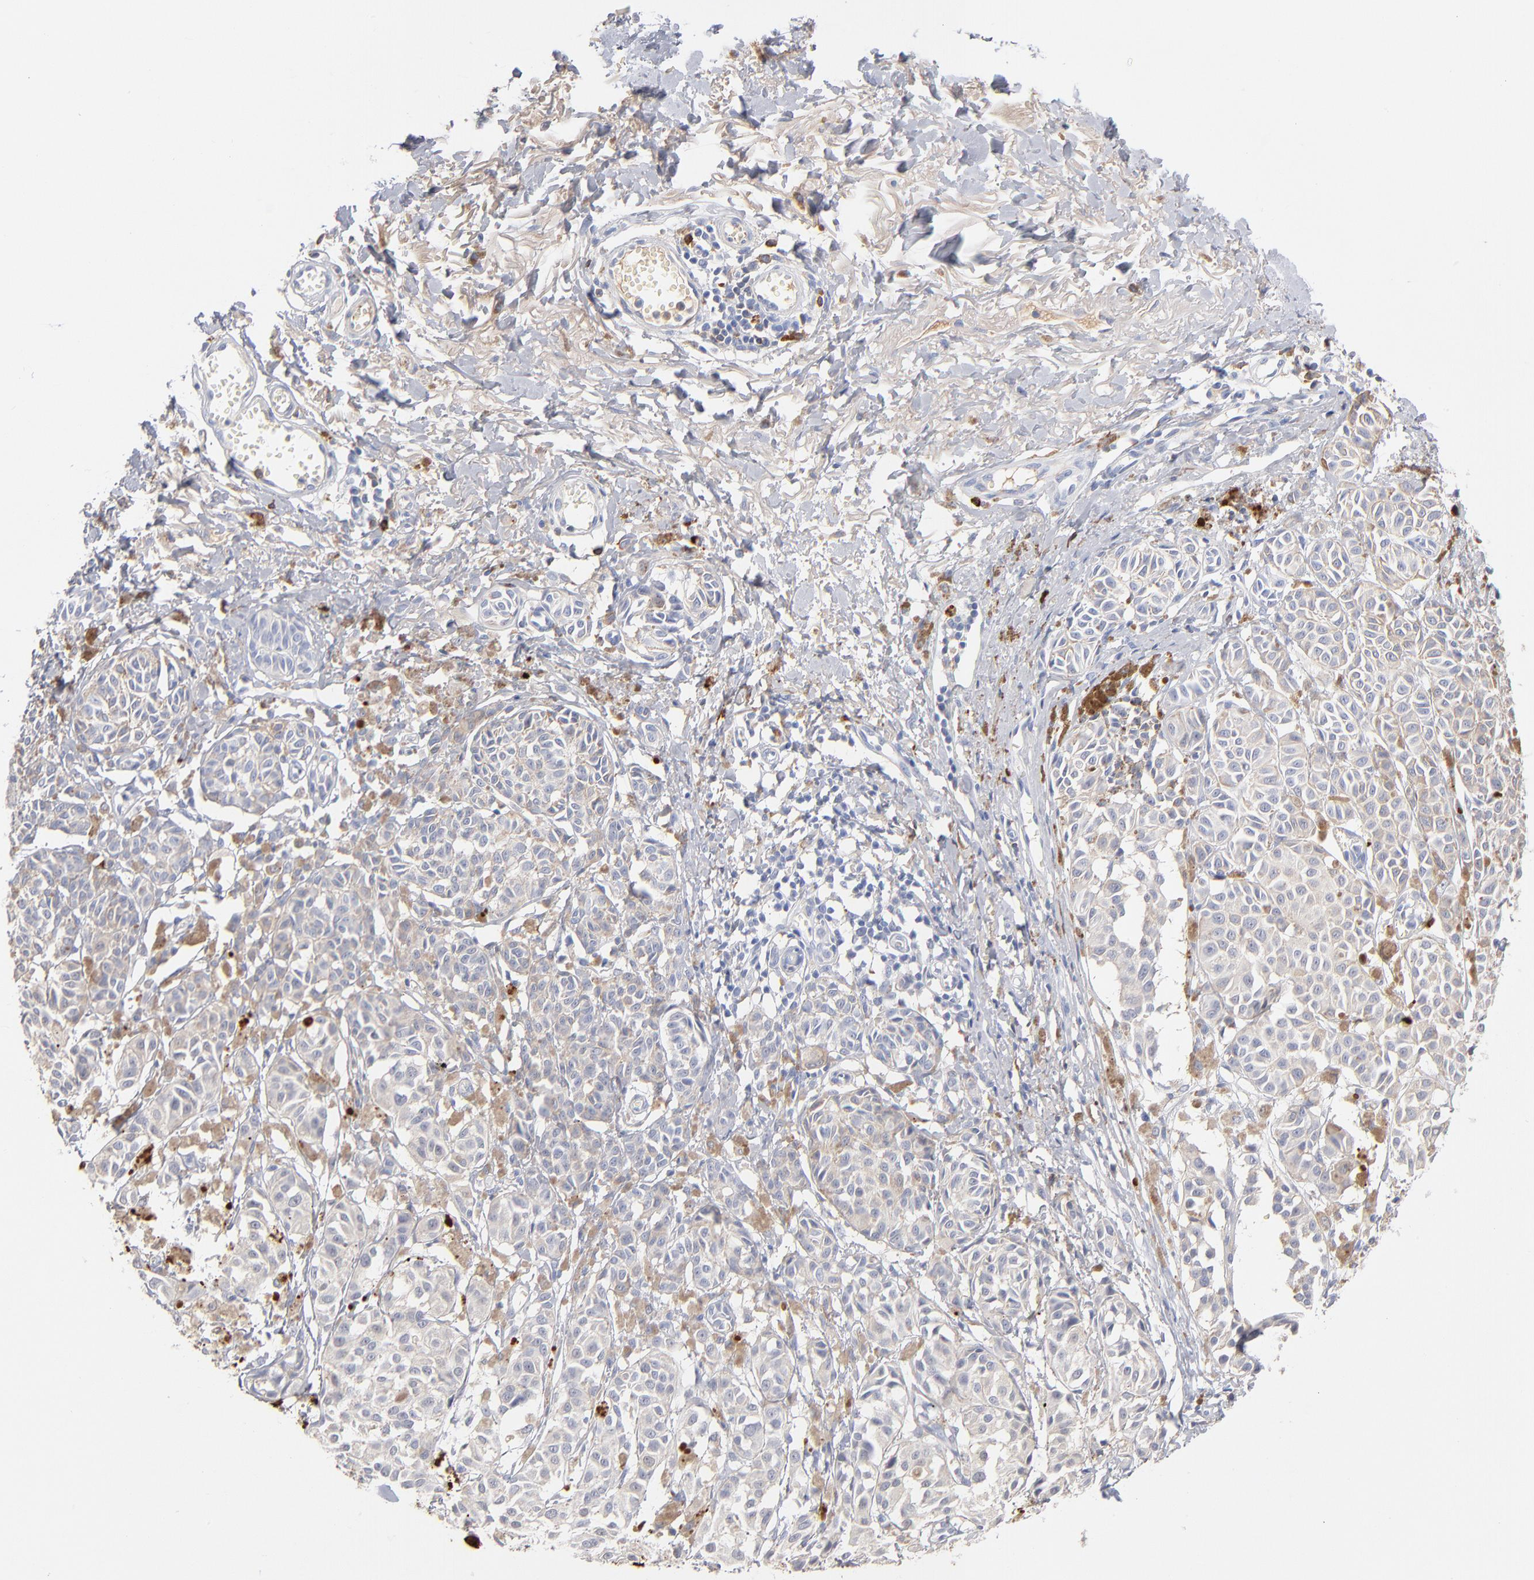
{"staining": {"intensity": "negative", "quantity": "none", "location": "none"}, "tissue": "melanoma", "cell_type": "Tumor cells", "image_type": "cancer", "snomed": [{"axis": "morphology", "description": "Malignant melanoma, NOS"}, {"axis": "topography", "description": "Skin"}], "caption": "There is no significant positivity in tumor cells of malignant melanoma.", "gene": "APOH", "patient": {"sex": "male", "age": 76}}